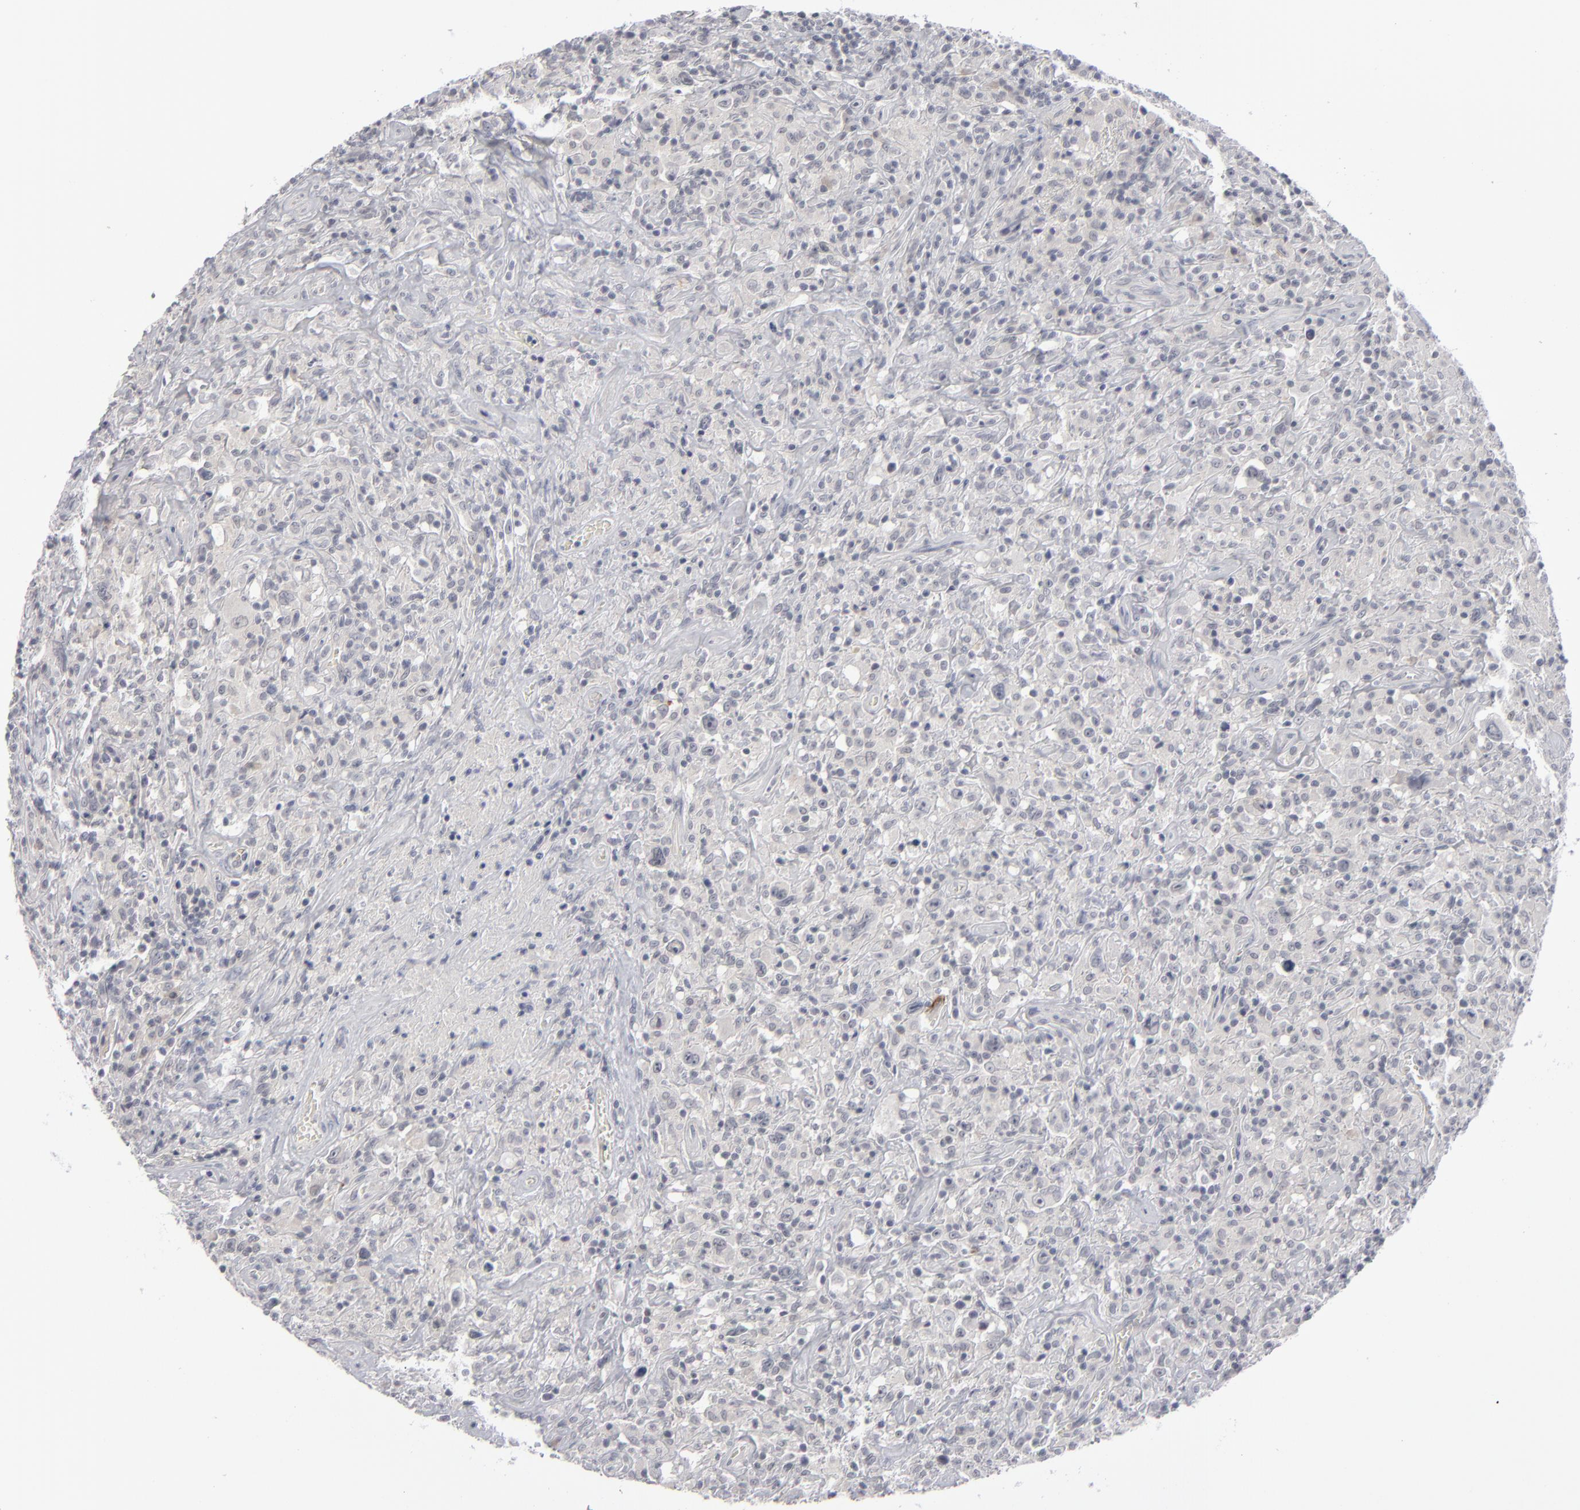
{"staining": {"intensity": "negative", "quantity": "none", "location": "none"}, "tissue": "lymphoma", "cell_type": "Tumor cells", "image_type": "cancer", "snomed": [{"axis": "morphology", "description": "Hodgkin's disease, NOS"}, {"axis": "topography", "description": "Lymph node"}], "caption": "Micrograph shows no significant protein expression in tumor cells of Hodgkin's disease. The staining was performed using DAB (3,3'-diaminobenzidine) to visualize the protein expression in brown, while the nuclei were stained in blue with hematoxylin (Magnification: 20x).", "gene": "KIAA1210", "patient": {"sex": "male", "age": 46}}